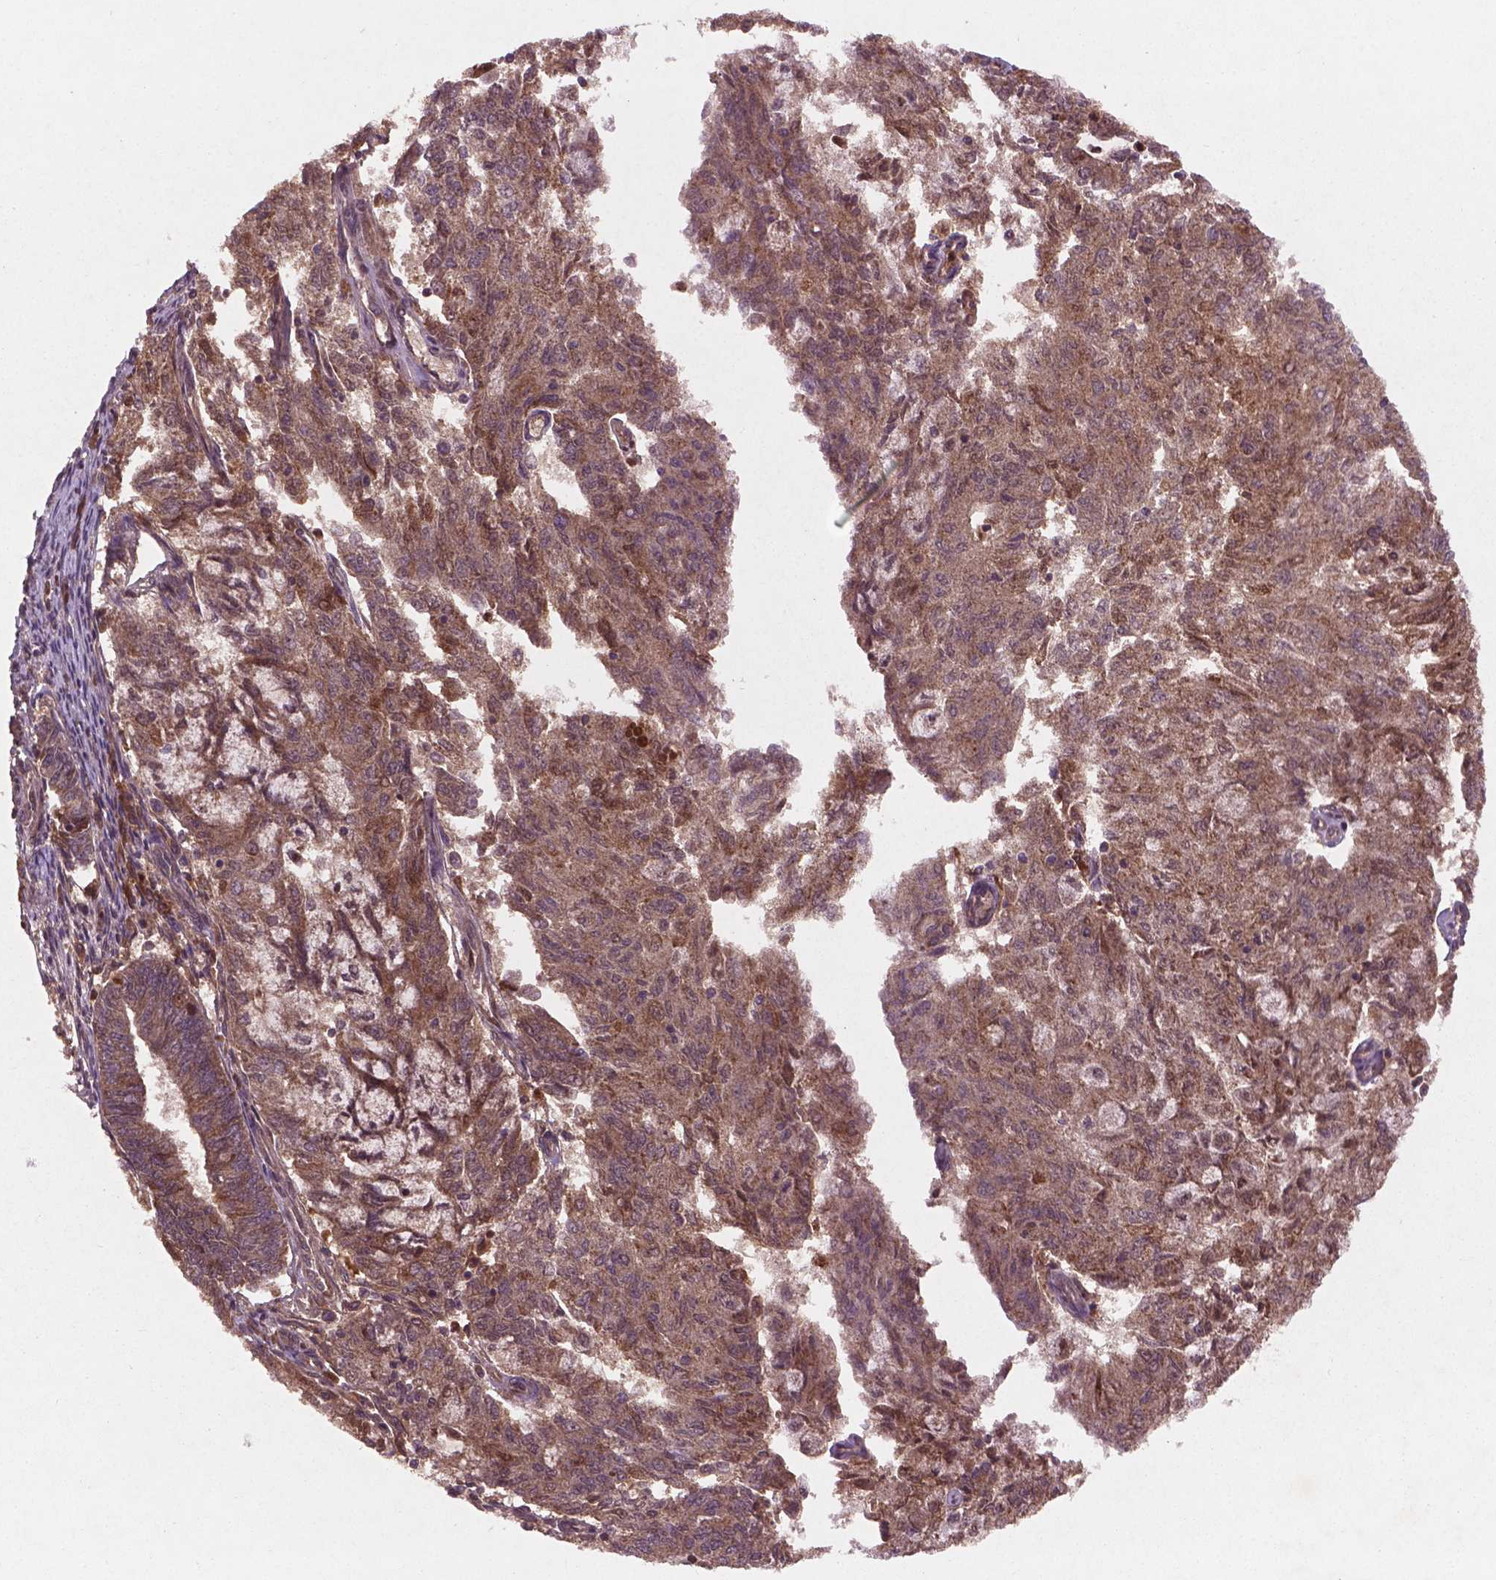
{"staining": {"intensity": "moderate", "quantity": ">75%", "location": "cytoplasmic/membranous"}, "tissue": "endometrial cancer", "cell_type": "Tumor cells", "image_type": "cancer", "snomed": [{"axis": "morphology", "description": "Adenocarcinoma, NOS"}, {"axis": "topography", "description": "Endometrium"}], "caption": "The immunohistochemical stain shows moderate cytoplasmic/membranous positivity in tumor cells of adenocarcinoma (endometrial) tissue.", "gene": "NIPAL2", "patient": {"sex": "female", "age": 82}}